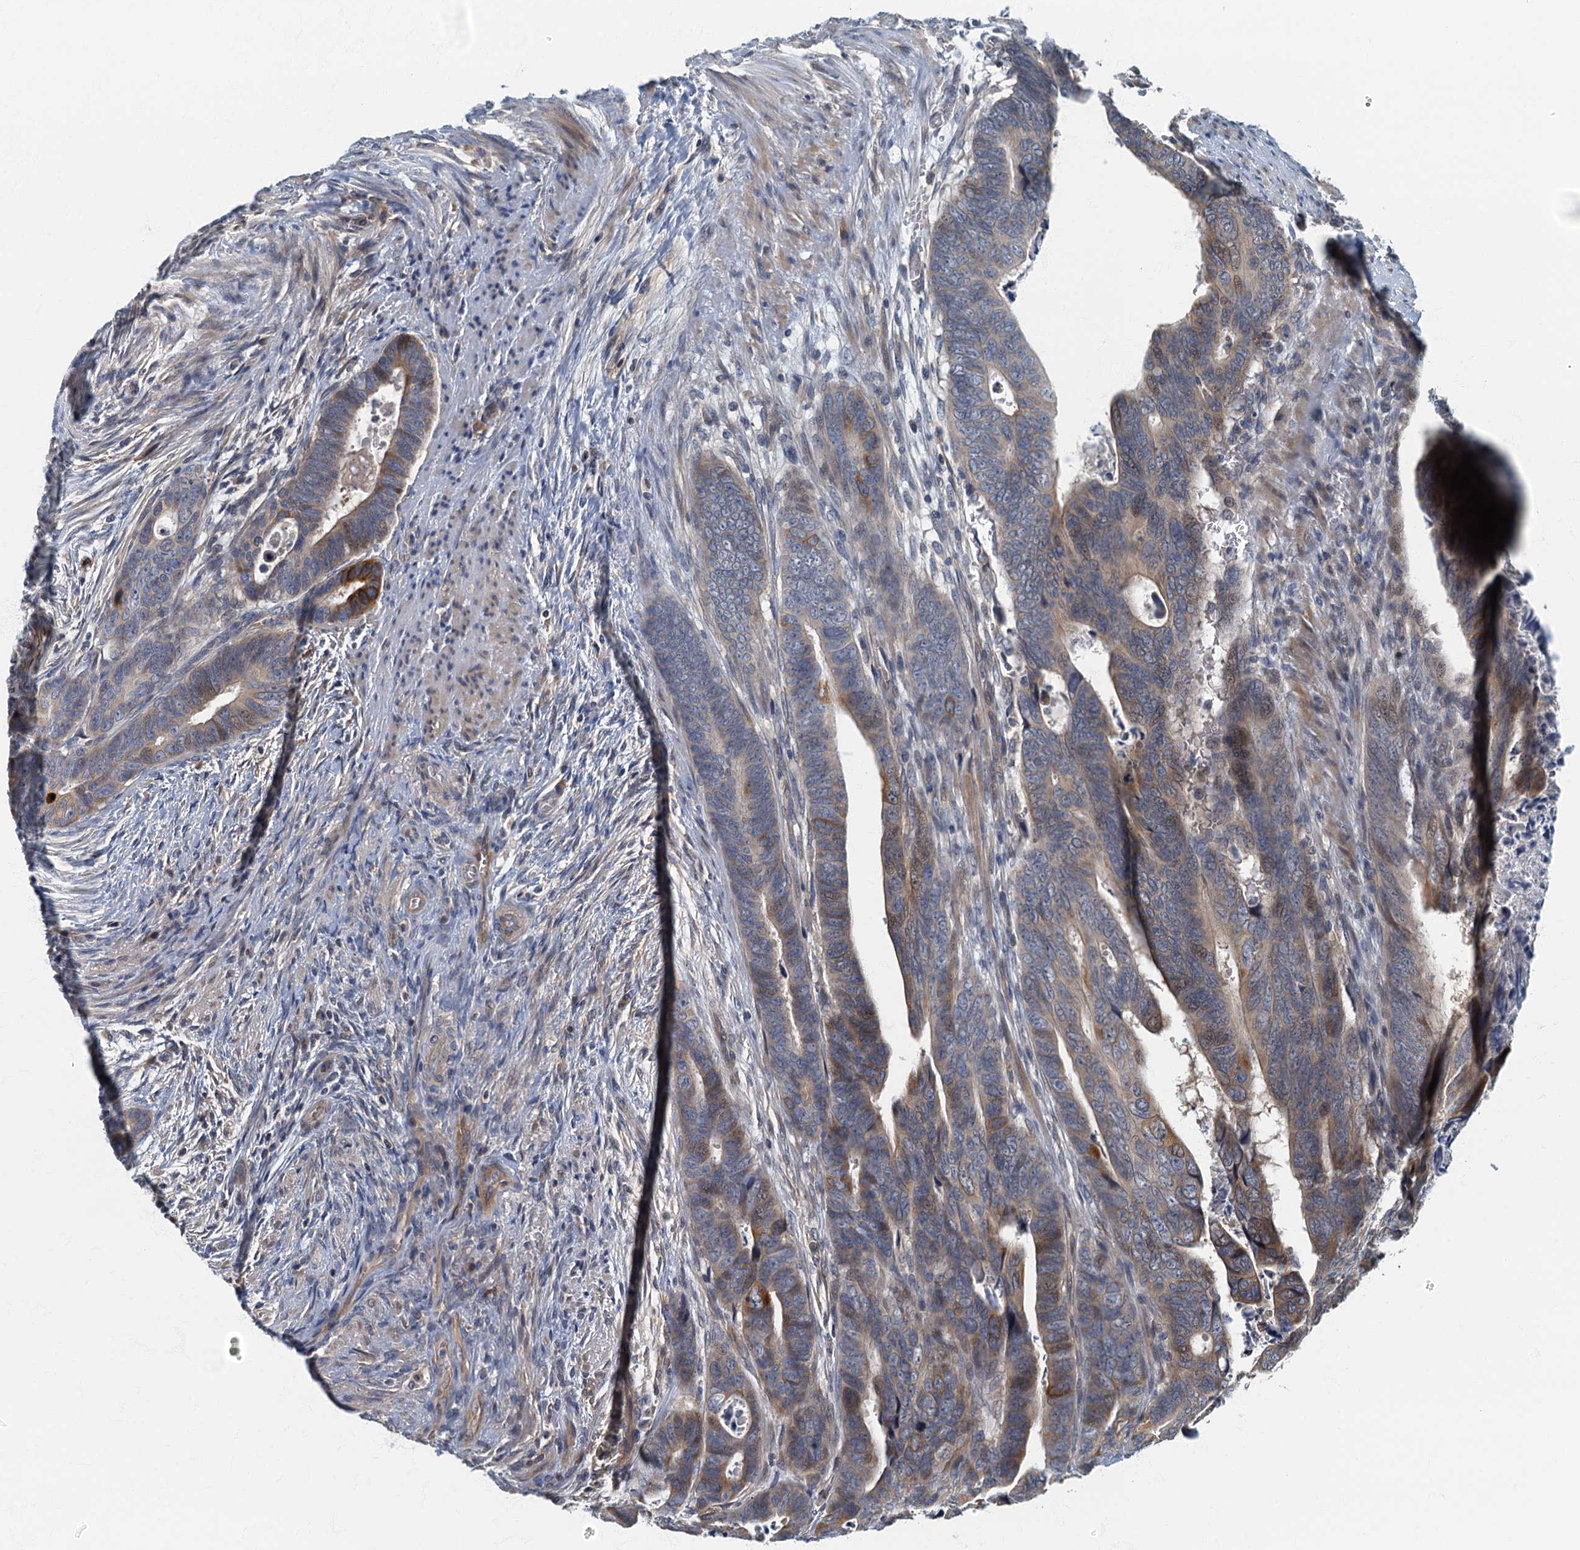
{"staining": {"intensity": "weak", "quantity": "<25%", "location": "cytoplasmic/membranous"}, "tissue": "colorectal cancer", "cell_type": "Tumor cells", "image_type": "cancer", "snomed": [{"axis": "morphology", "description": "Adenocarcinoma, NOS"}, {"axis": "topography", "description": "Rectum"}], "caption": "A micrograph of human colorectal adenocarcinoma is negative for staining in tumor cells.", "gene": "CKAP2L", "patient": {"sex": "female", "age": 78}}